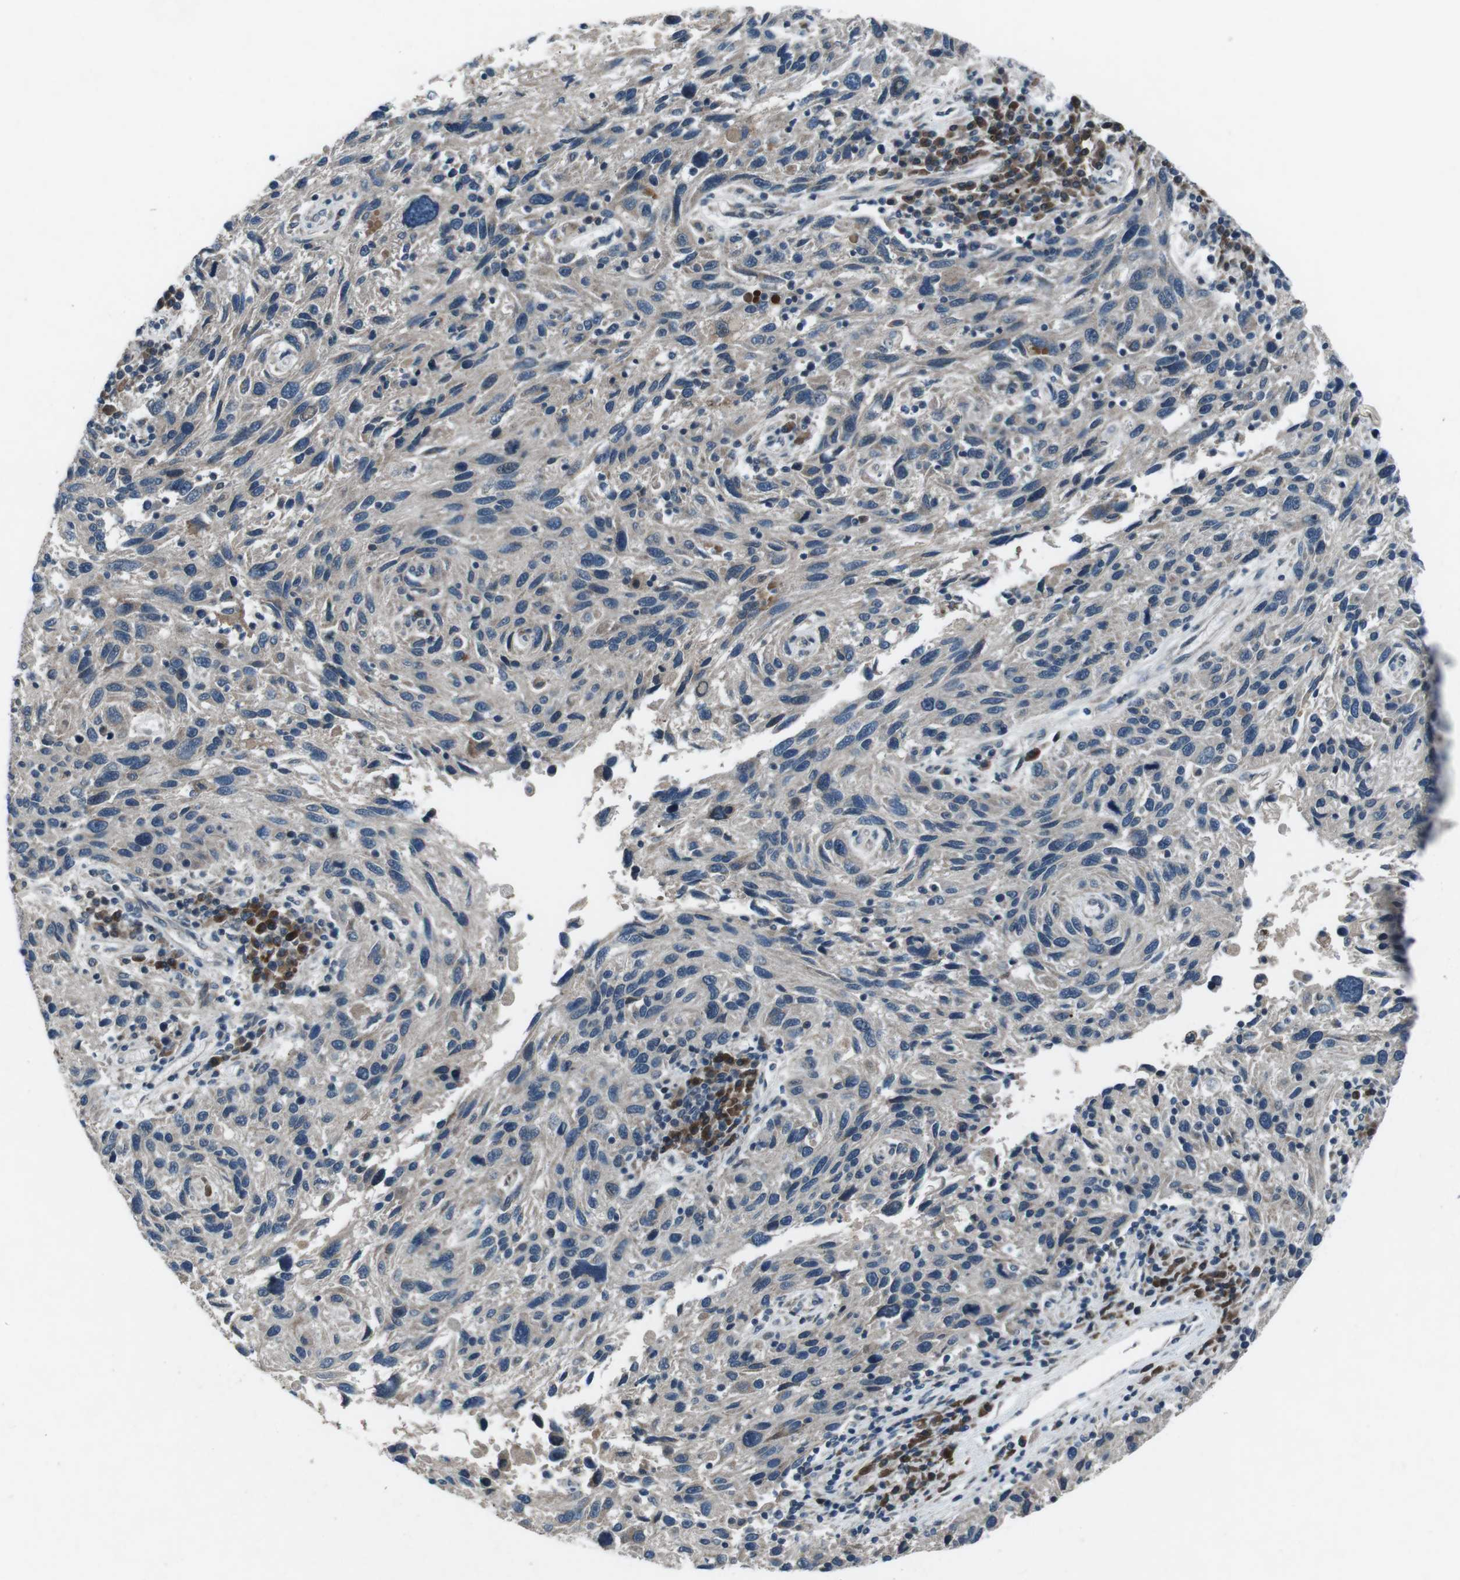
{"staining": {"intensity": "negative", "quantity": "none", "location": "none"}, "tissue": "melanoma", "cell_type": "Tumor cells", "image_type": "cancer", "snomed": [{"axis": "morphology", "description": "Malignant melanoma, NOS"}, {"axis": "topography", "description": "Skin"}], "caption": "This is an immunohistochemistry photomicrograph of malignant melanoma. There is no staining in tumor cells.", "gene": "CDK16", "patient": {"sex": "male", "age": 53}}